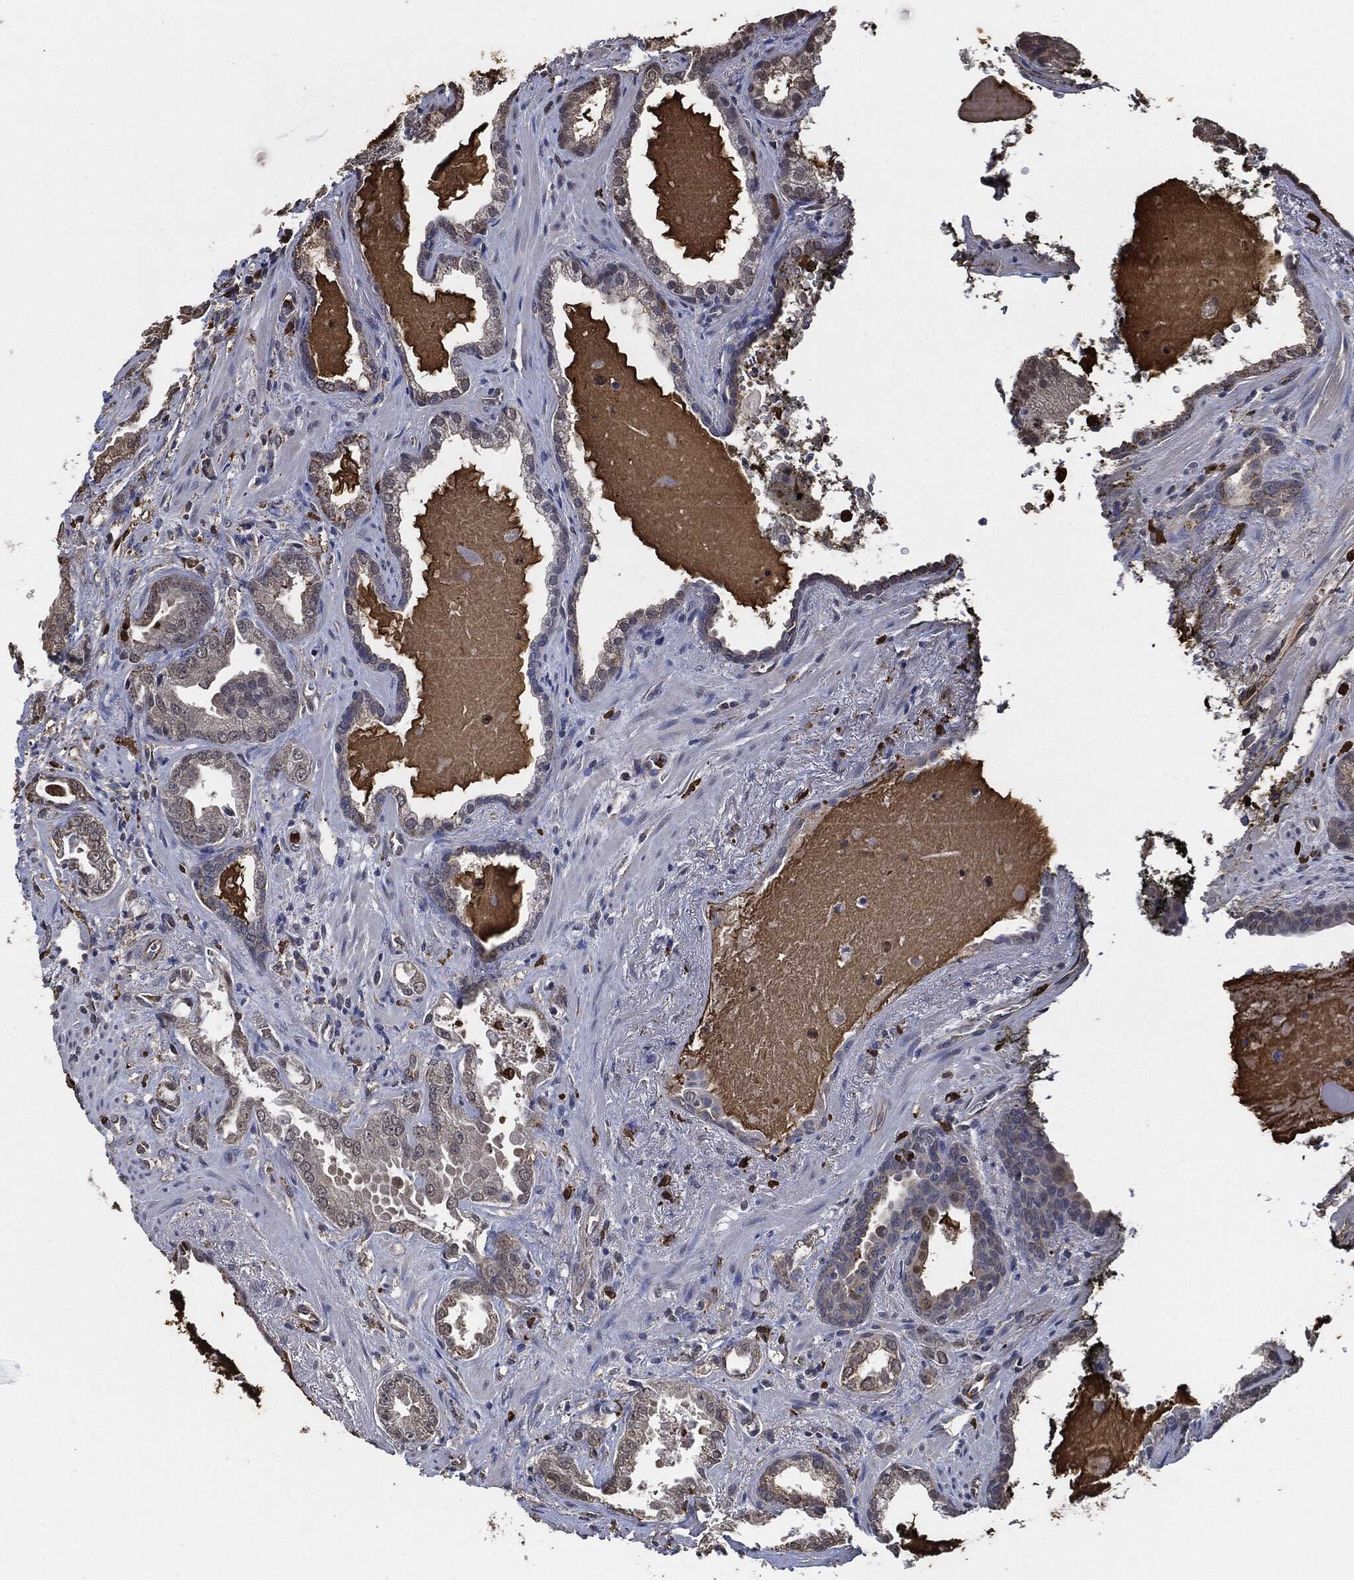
{"staining": {"intensity": "weak", "quantity": "<25%", "location": "cytoplasmic/membranous"}, "tissue": "prostate cancer", "cell_type": "Tumor cells", "image_type": "cancer", "snomed": [{"axis": "morphology", "description": "Adenocarcinoma, Low grade"}, {"axis": "topography", "description": "Prostate"}], "caption": "High power microscopy photomicrograph of an IHC micrograph of prostate low-grade adenocarcinoma, revealing no significant expression in tumor cells.", "gene": "S100A9", "patient": {"sex": "male", "age": 62}}